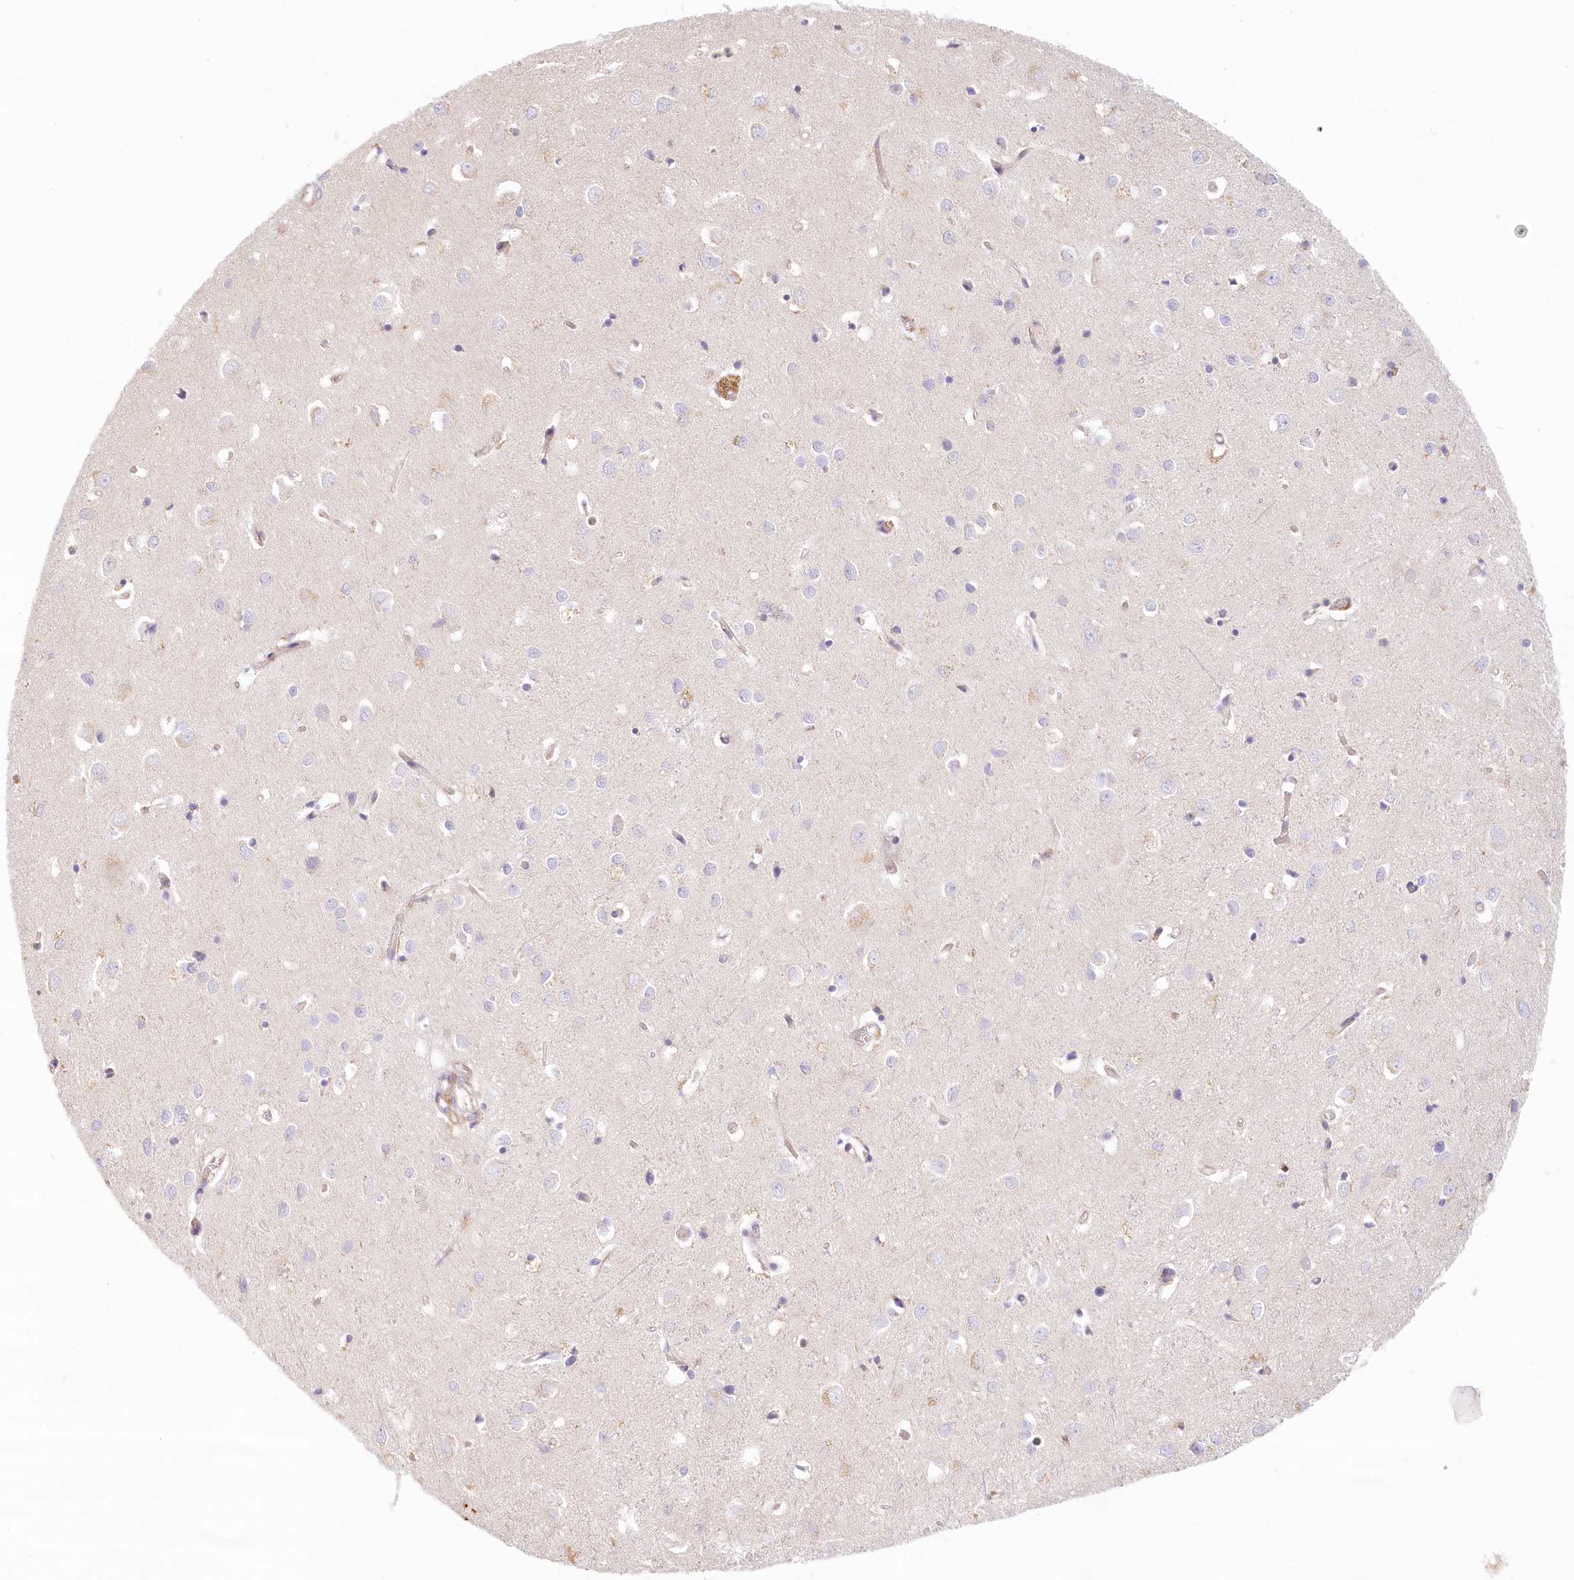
{"staining": {"intensity": "weak", "quantity": ">75%", "location": "cytoplasmic/membranous"}, "tissue": "cerebral cortex", "cell_type": "Endothelial cells", "image_type": "normal", "snomed": [{"axis": "morphology", "description": "Normal tissue, NOS"}, {"axis": "topography", "description": "Cerebral cortex"}], "caption": "Approximately >75% of endothelial cells in normal human cerebral cortex exhibit weak cytoplasmic/membranous protein expression as visualized by brown immunohistochemical staining.", "gene": "UMPS", "patient": {"sex": "female", "age": 64}}